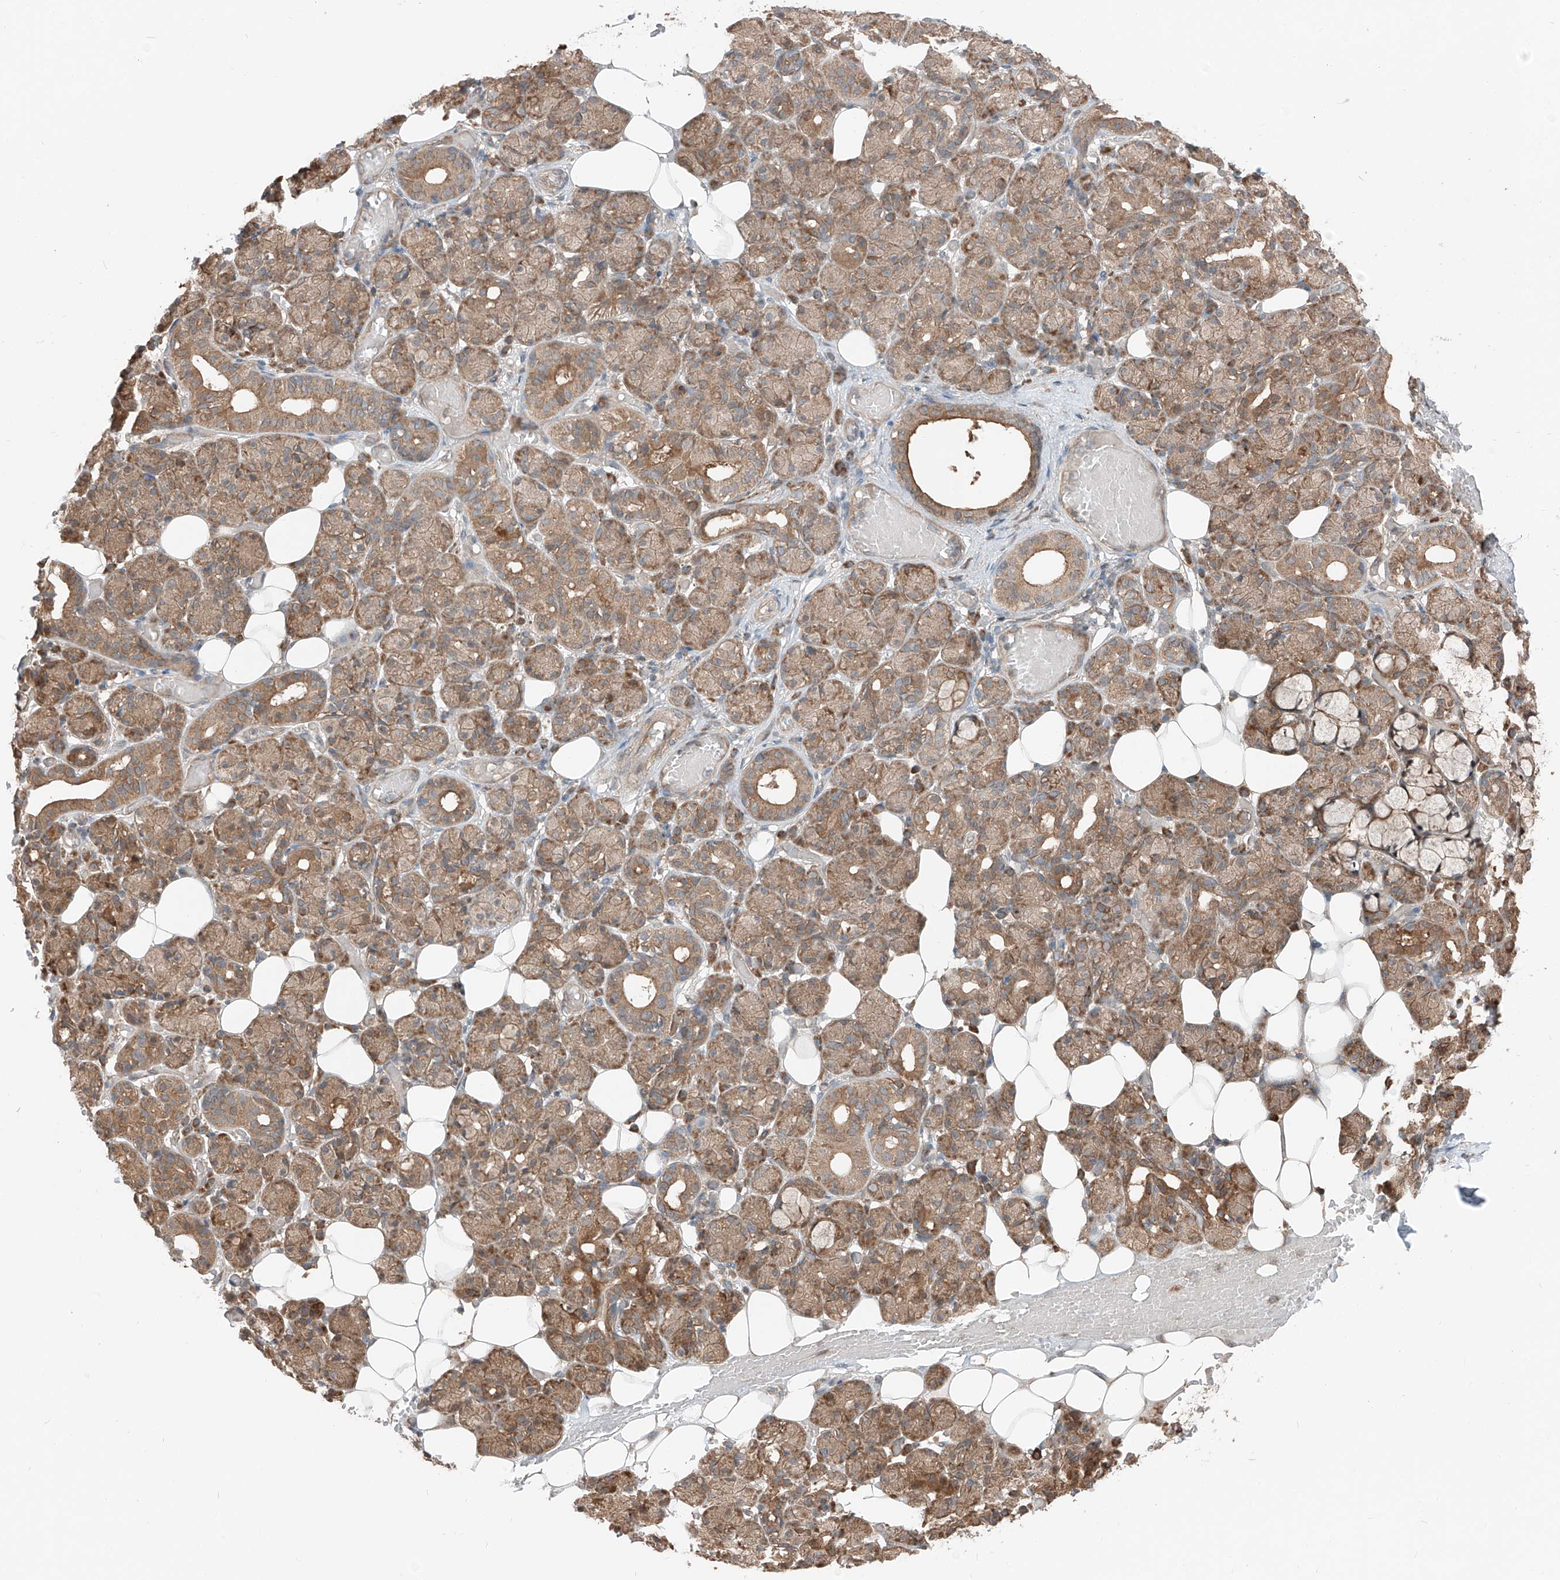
{"staining": {"intensity": "moderate", "quantity": ">75%", "location": "cytoplasmic/membranous"}, "tissue": "salivary gland", "cell_type": "Glandular cells", "image_type": "normal", "snomed": [{"axis": "morphology", "description": "Normal tissue, NOS"}, {"axis": "topography", "description": "Salivary gland"}], "caption": "This micrograph shows immunohistochemistry staining of normal salivary gland, with medium moderate cytoplasmic/membranous expression in about >75% of glandular cells.", "gene": "CEP162", "patient": {"sex": "male", "age": 63}}